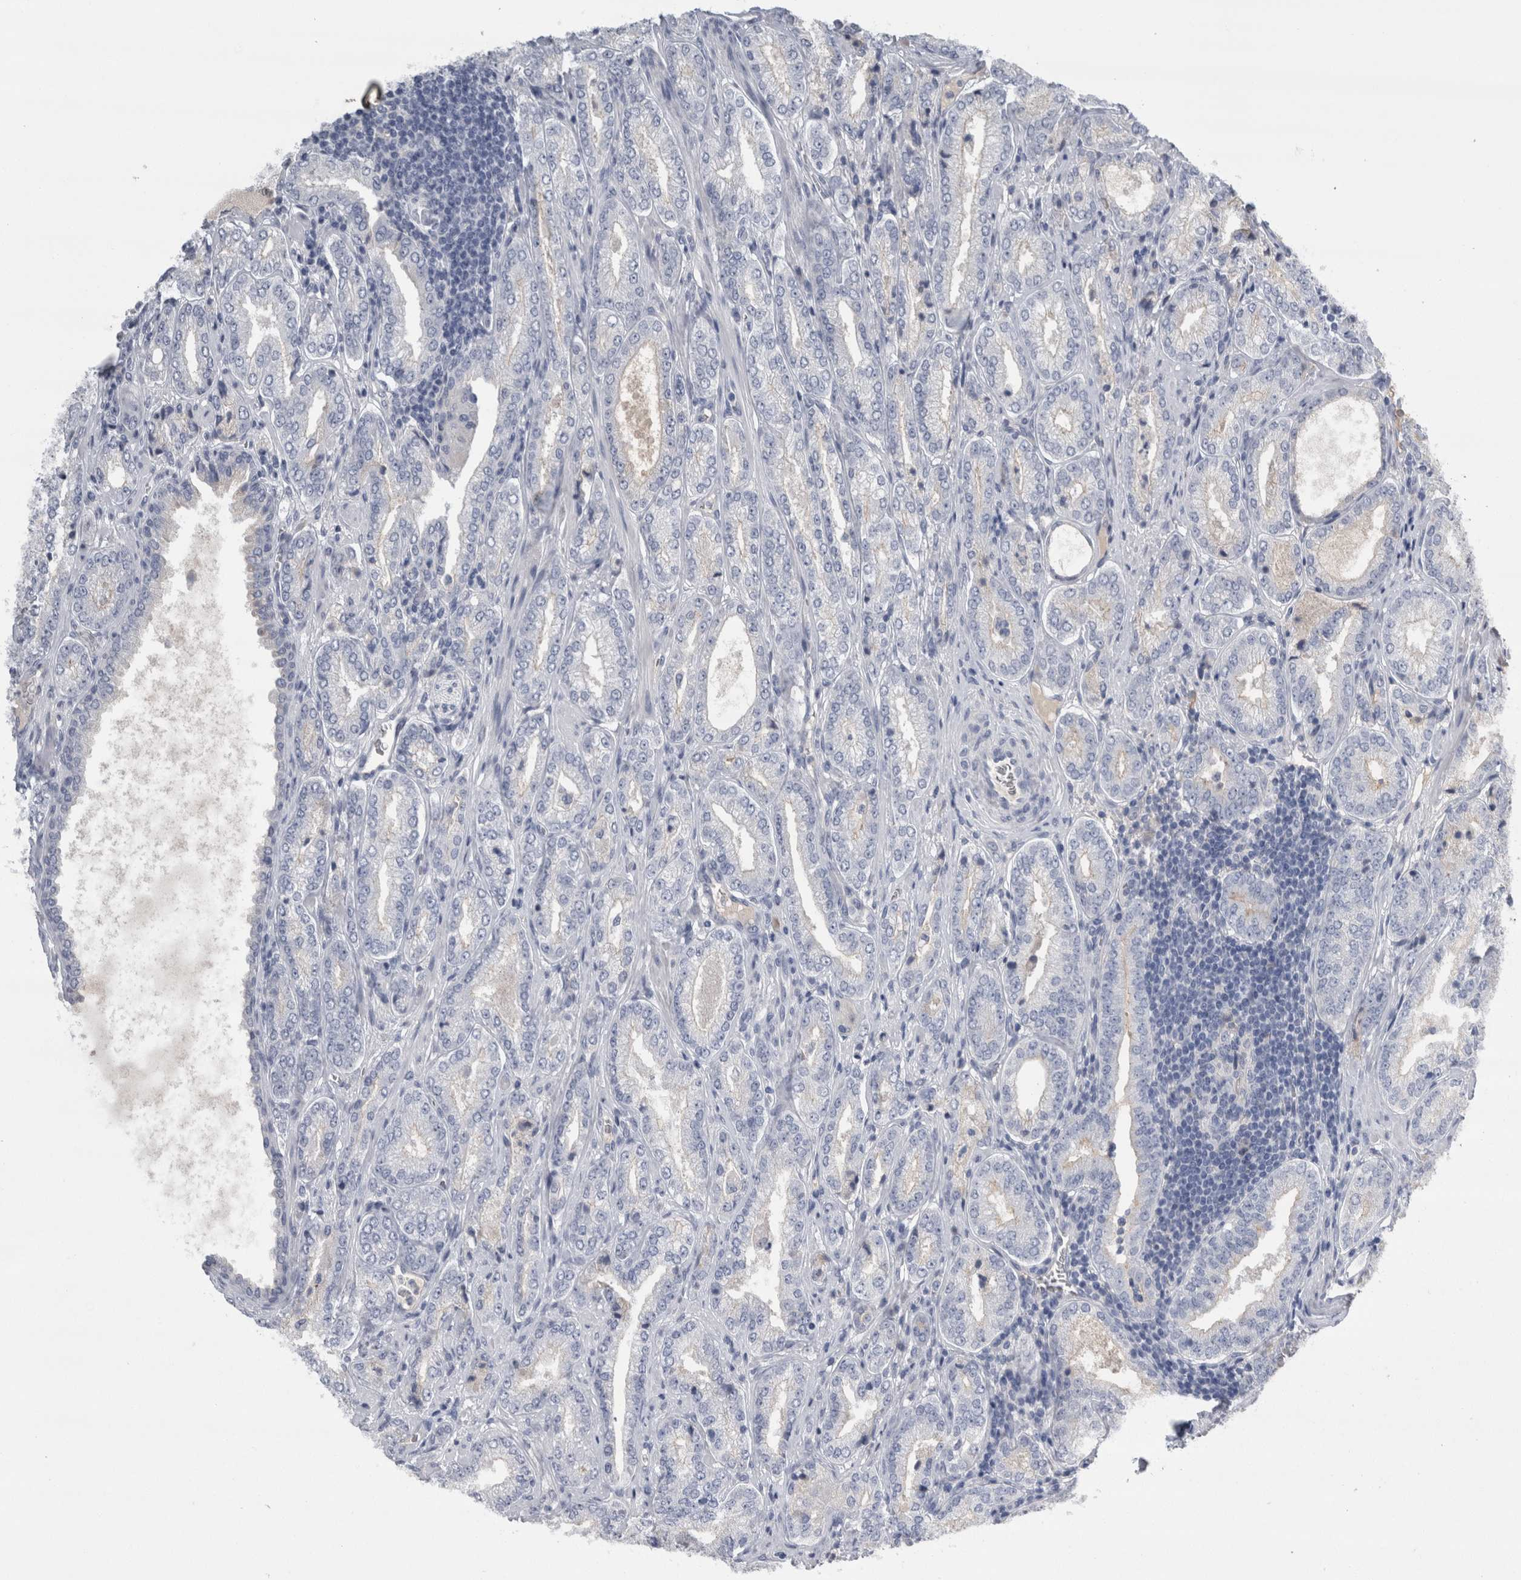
{"staining": {"intensity": "negative", "quantity": "none", "location": "none"}, "tissue": "prostate cancer", "cell_type": "Tumor cells", "image_type": "cancer", "snomed": [{"axis": "morphology", "description": "Adenocarcinoma, Low grade"}, {"axis": "topography", "description": "Prostate"}], "caption": "Prostate cancer (low-grade adenocarcinoma) was stained to show a protein in brown. There is no significant staining in tumor cells. (Brightfield microscopy of DAB (3,3'-diaminobenzidine) immunohistochemistry (IHC) at high magnification).", "gene": "REG1A", "patient": {"sex": "male", "age": 62}}